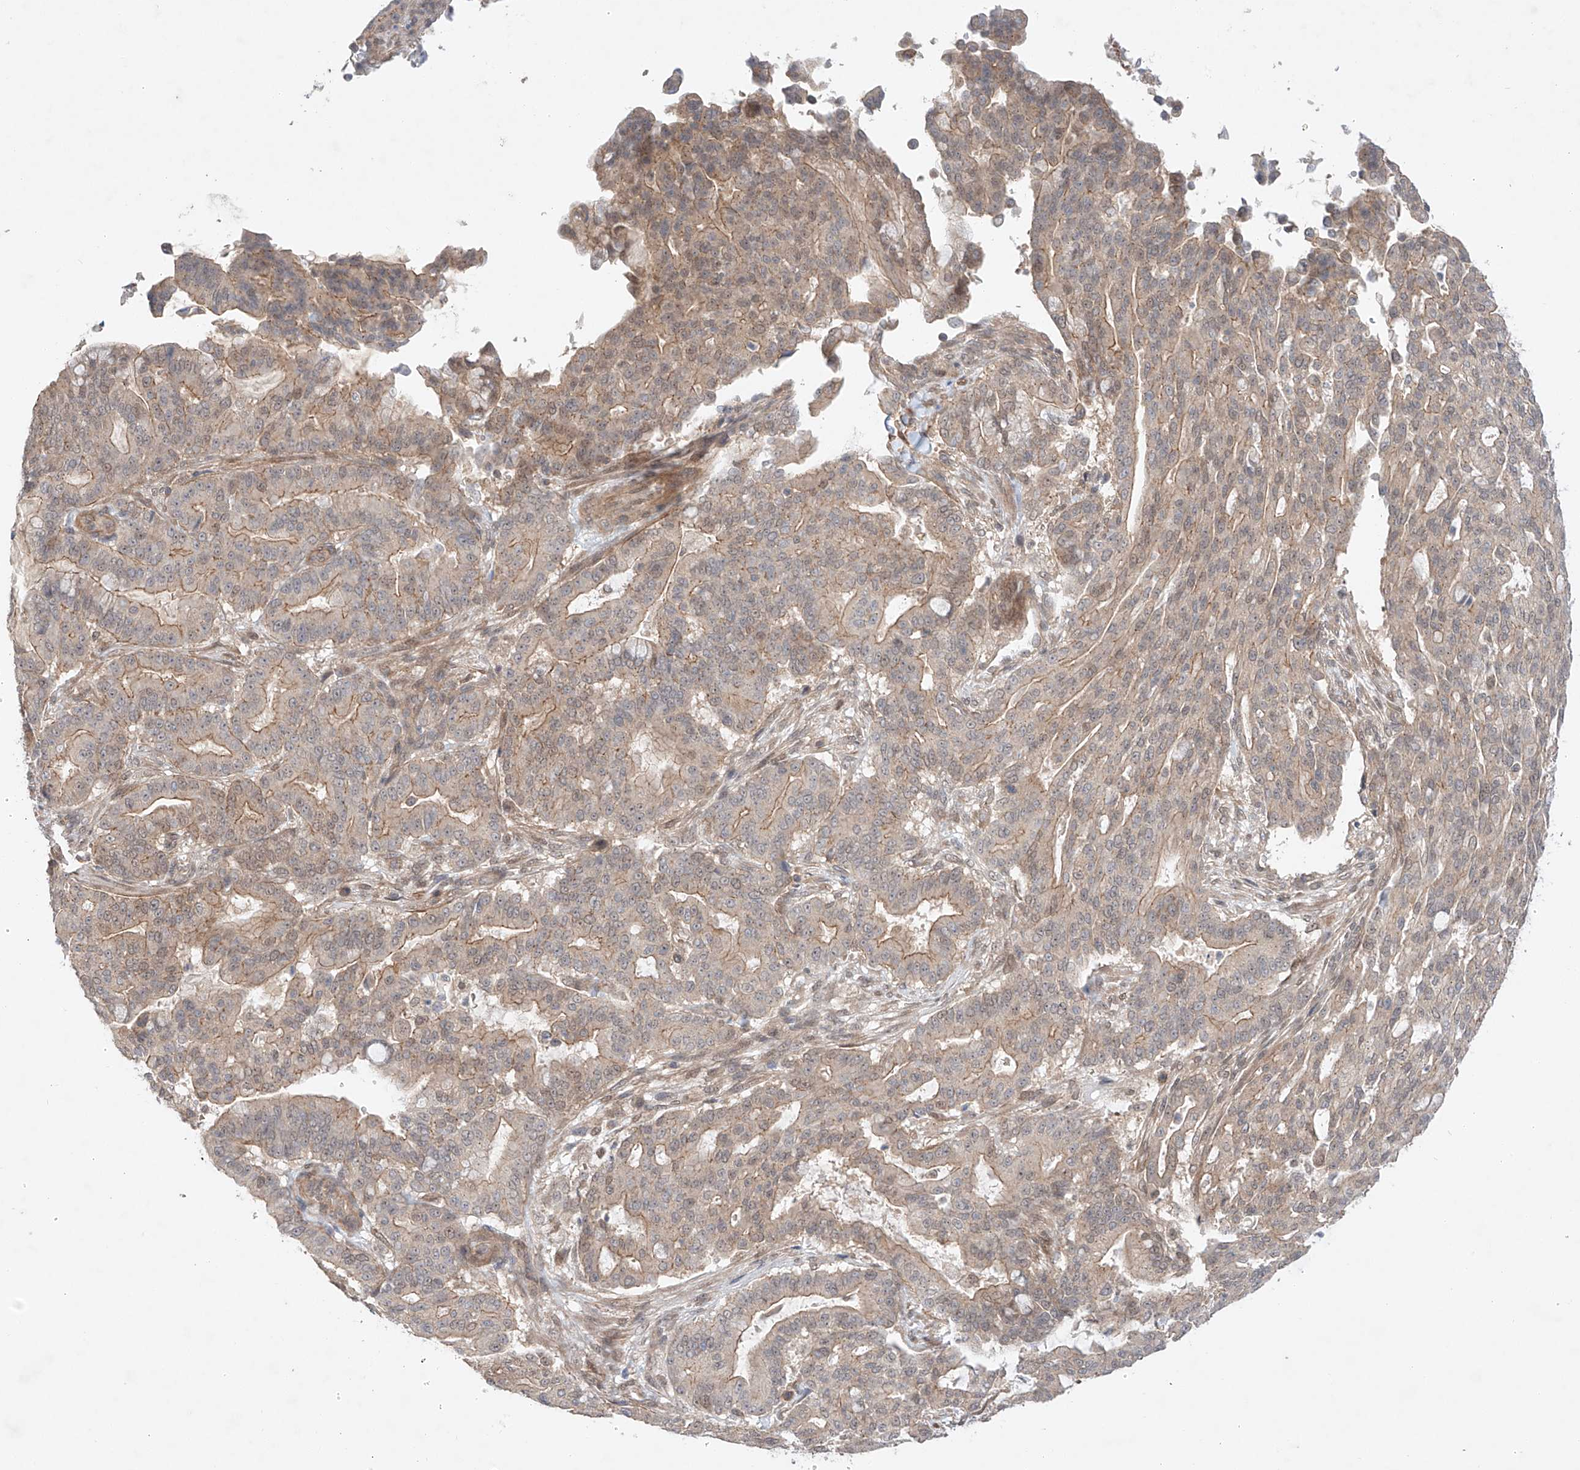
{"staining": {"intensity": "moderate", "quantity": "<25%", "location": "cytoplasmic/membranous"}, "tissue": "pancreatic cancer", "cell_type": "Tumor cells", "image_type": "cancer", "snomed": [{"axis": "morphology", "description": "Adenocarcinoma, NOS"}, {"axis": "topography", "description": "Pancreas"}], "caption": "Immunohistochemical staining of human pancreatic cancer exhibits low levels of moderate cytoplasmic/membranous positivity in approximately <25% of tumor cells. (DAB (3,3'-diaminobenzidine) IHC, brown staining for protein, blue staining for nuclei).", "gene": "TSR2", "patient": {"sex": "male", "age": 63}}